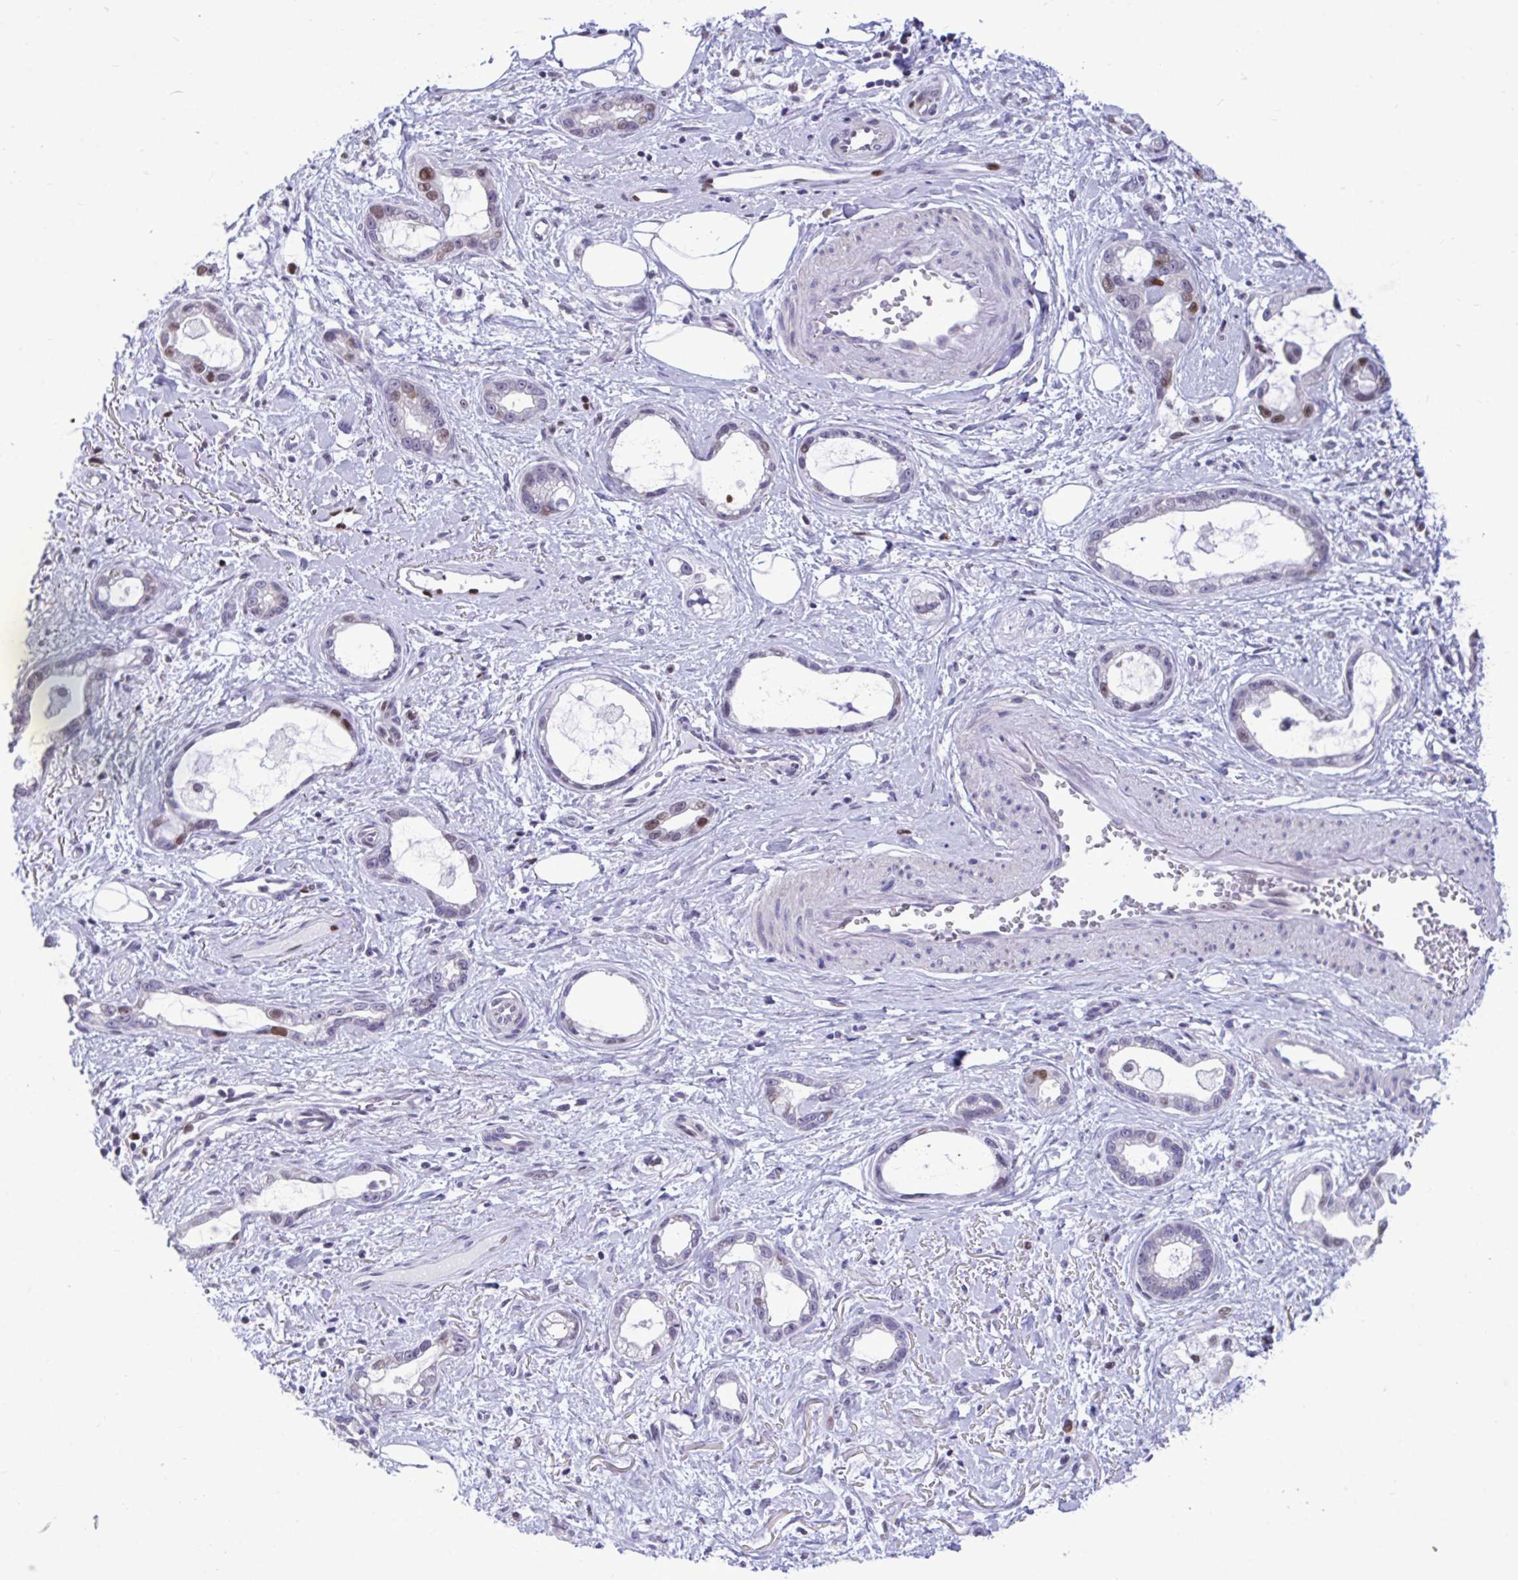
{"staining": {"intensity": "strong", "quantity": "25%-75%", "location": "nuclear"}, "tissue": "stomach cancer", "cell_type": "Tumor cells", "image_type": "cancer", "snomed": [{"axis": "morphology", "description": "Adenocarcinoma, NOS"}, {"axis": "topography", "description": "Stomach"}], "caption": "Protein analysis of stomach cancer (adenocarcinoma) tissue displays strong nuclear expression in about 25%-75% of tumor cells.", "gene": "C1QL2", "patient": {"sex": "male", "age": 55}}